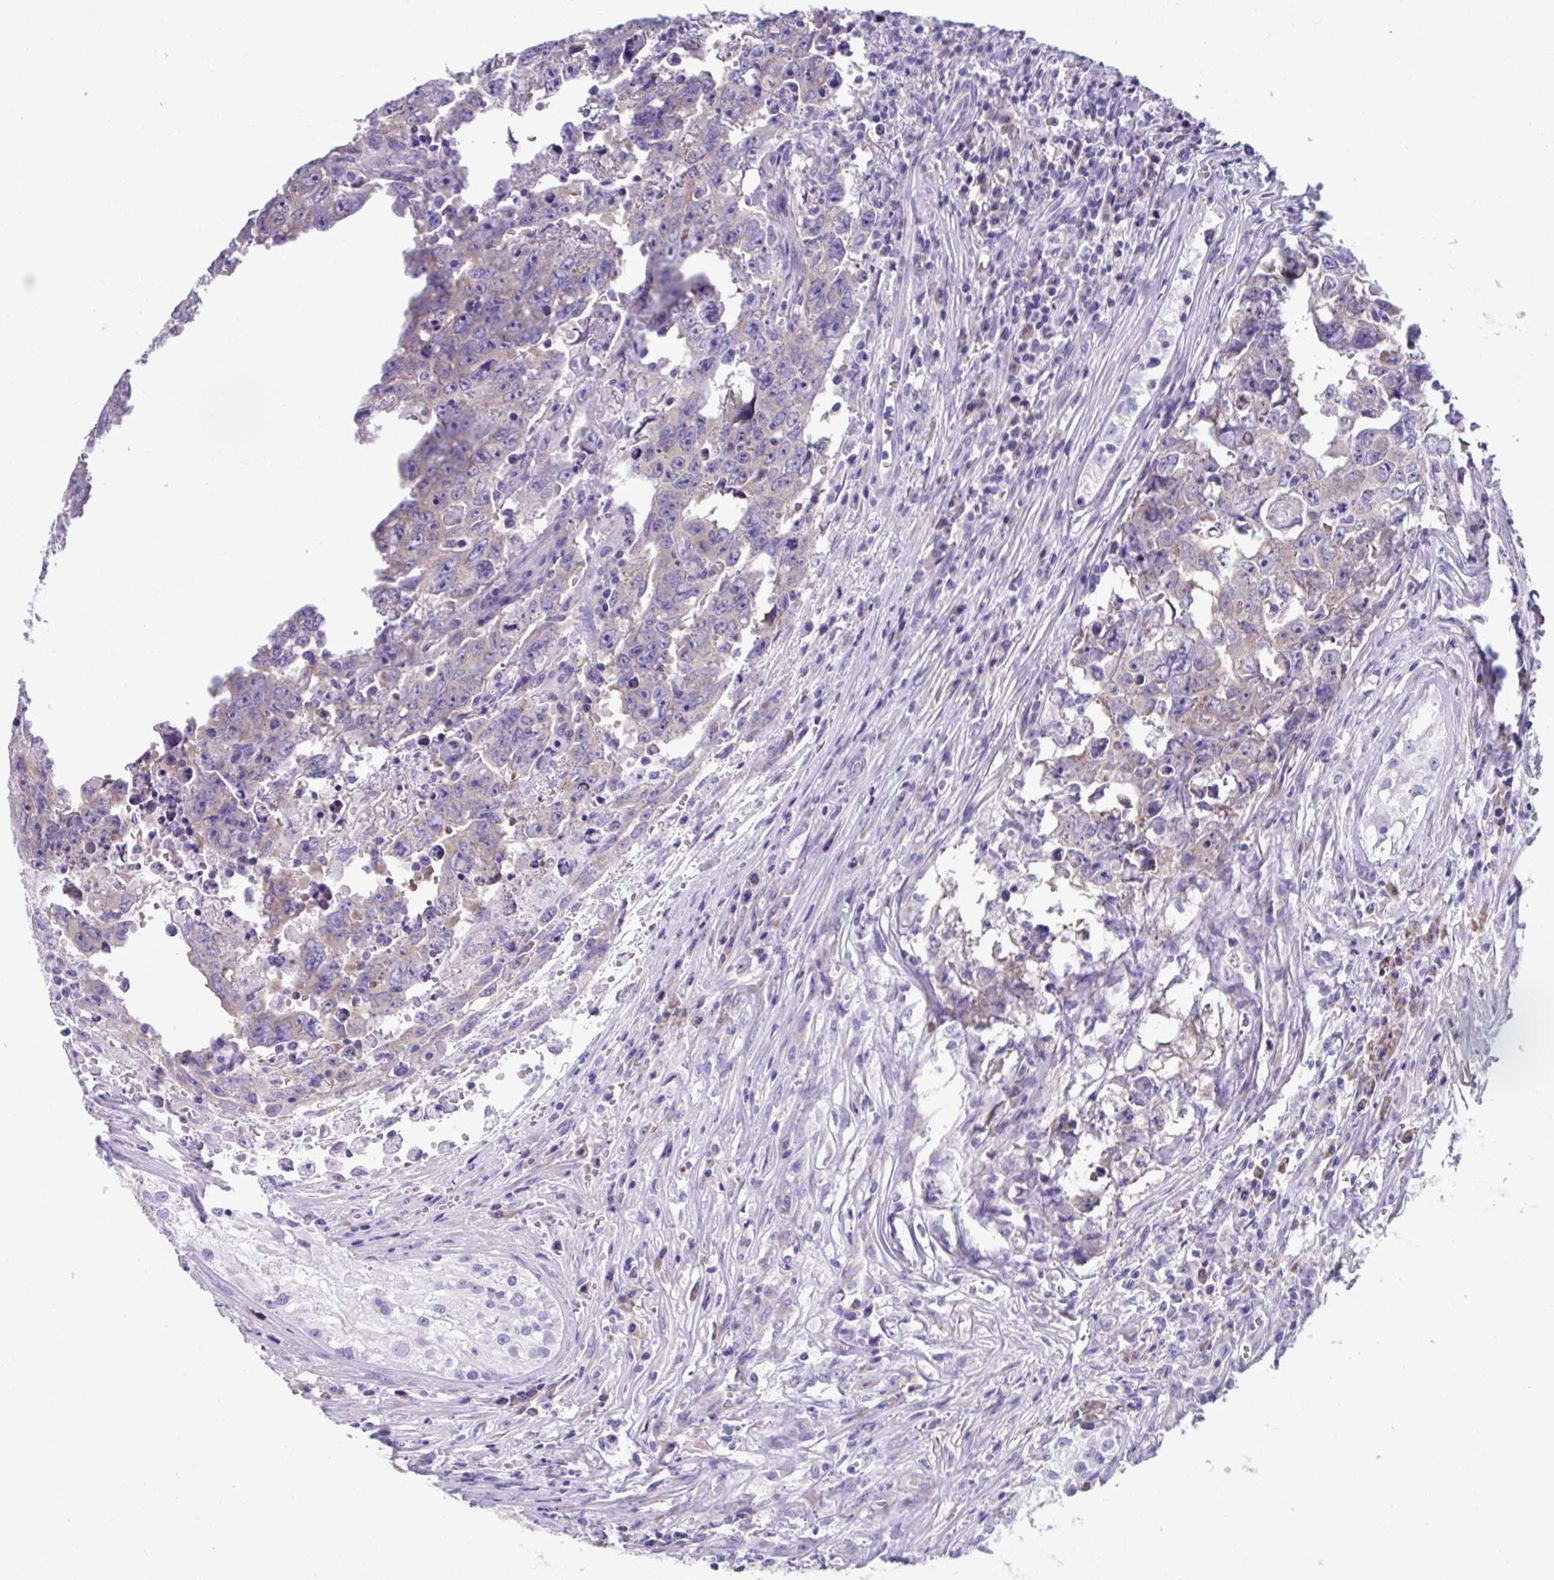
{"staining": {"intensity": "weak", "quantity": "25%-75%", "location": "cytoplasmic/membranous"}, "tissue": "testis cancer", "cell_type": "Tumor cells", "image_type": "cancer", "snomed": [{"axis": "morphology", "description": "Carcinoma, Embryonal, NOS"}, {"axis": "topography", "description": "Testis"}], "caption": "High-magnification brightfield microscopy of testis cancer stained with DAB (3,3'-diaminobenzidine) (brown) and counterstained with hematoxylin (blue). tumor cells exhibit weak cytoplasmic/membranous positivity is present in approximately25%-75% of cells. Nuclei are stained in blue.", "gene": "RPL7", "patient": {"sex": "male", "age": 22}}